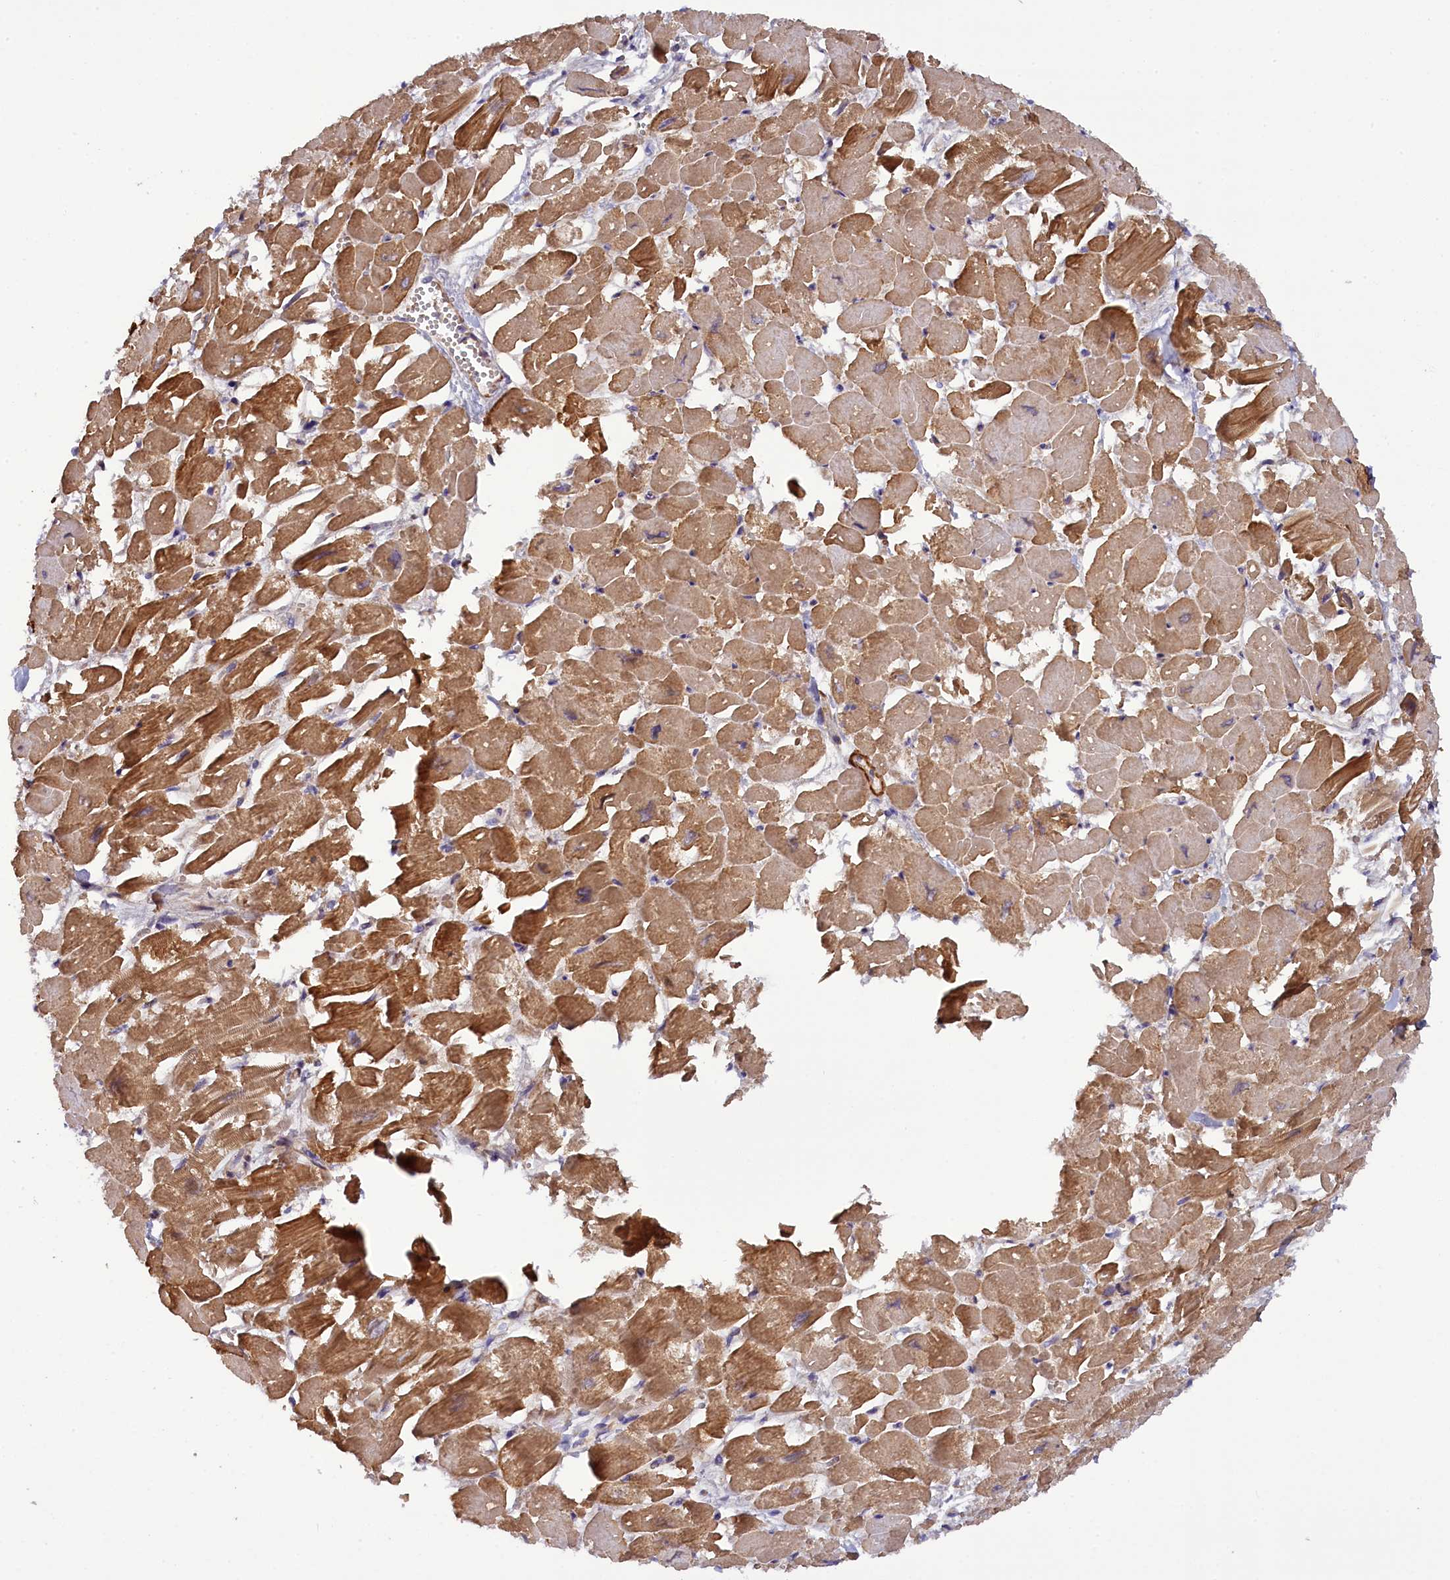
{"staining": {"intensity": "moderate", "quantity": ">75%", "location": "cytoplasmic/membranous"}, "tissue": "heart muscle", "cell_type": "Cardiomyocytes", "image_type": "normal", "snomed": [{"axis": "morphology", "description": "Normal tissue, NOS"}, {"axis": "topography", "description": "Heart"}], "caption": "Immunohistochemical staining of normal human heart muscle exhibits moderate cytoplasmic/membranous protein staining in about >75% of cardiomyocytes. (DAB (3,3'-diaminobenzidine) IHC, brown staining for protein, blue staining for nuclei).", "gene": "FUZ", "patient": {"sex": "male", "age": 54}}